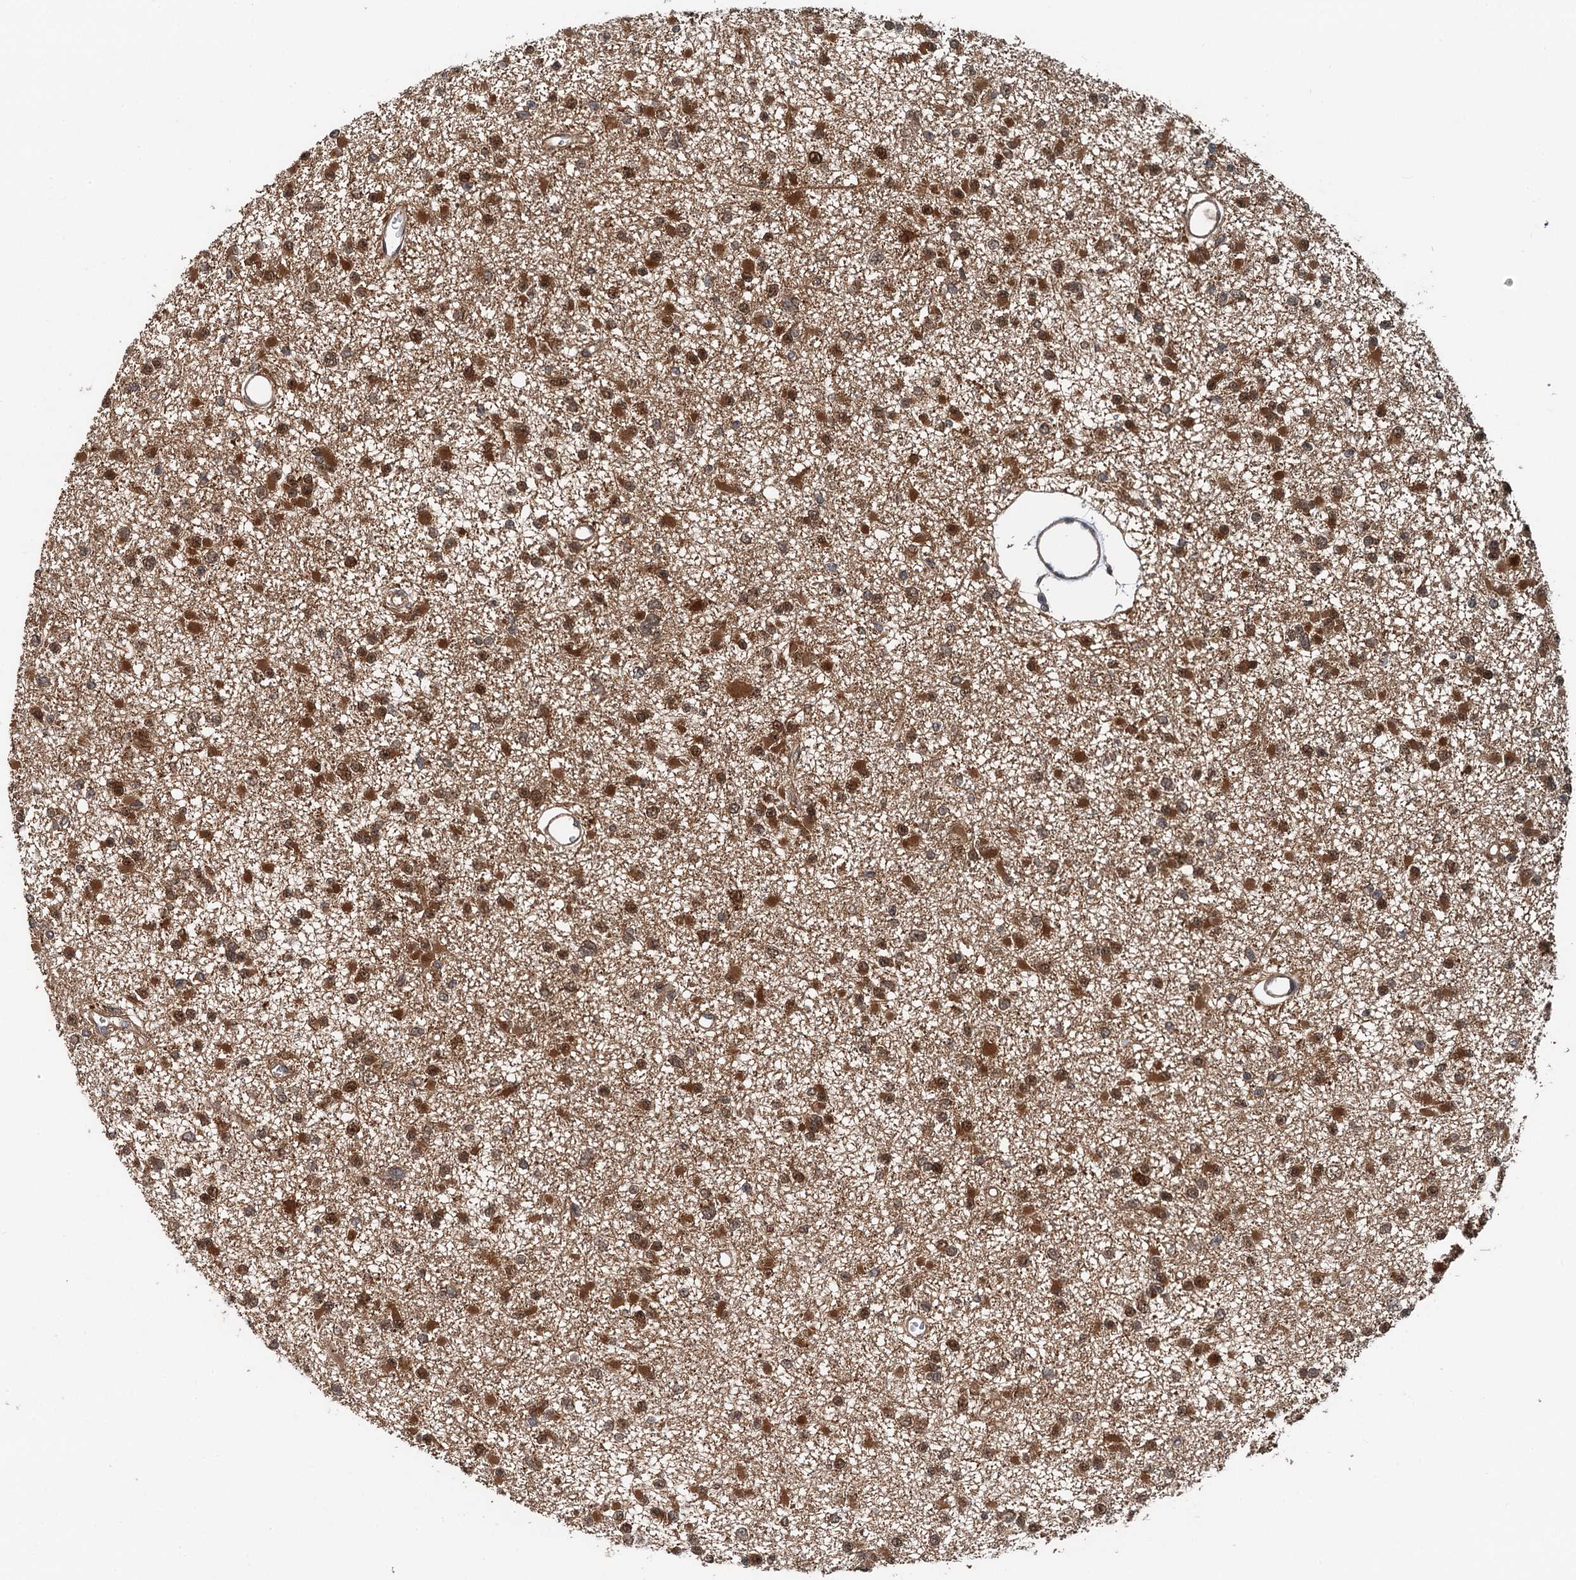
{"staining": {"intensity": "moderate", "quantity": ">75%", "location": "cytoplasmic/membranous,nuclear"}, "tissue": "glioma", "cell_type": "Tumor cells", "image_type": "cancer", "snomed": [{"axis": "morphology", "description": "Glioma, malignant, Low grade"}, {"axis": "topography", "description": "Brain"}], "caption": "Protein staining by immunohistochemistry (IHC) displays moderate cytoplasmic/membranous and nuclear staining in about >75% of tumor cells in glioma.", "gene": "STUB1", "patient": {"sex": "female", "age": 22}}